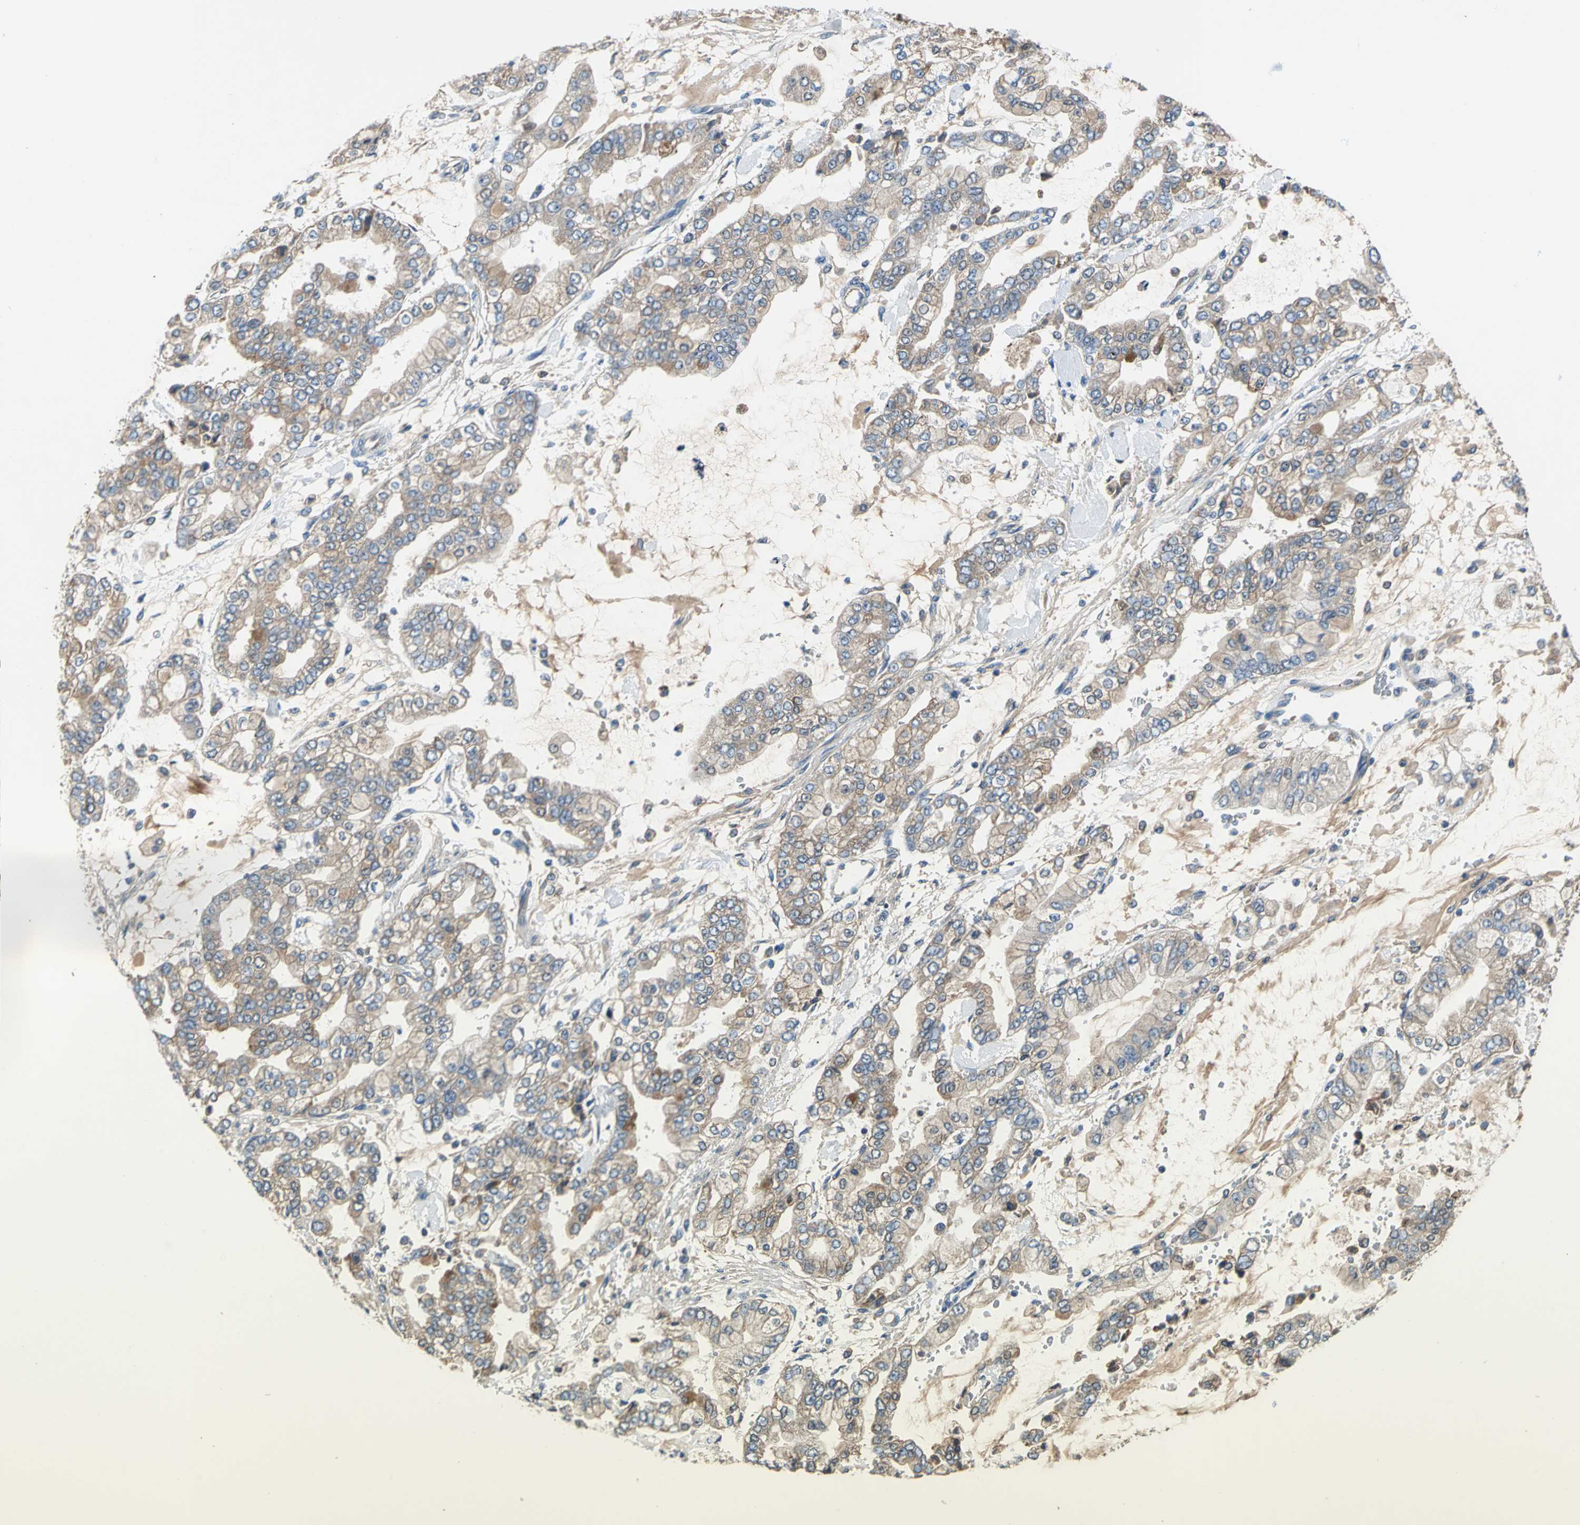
{"staining": {"intensity": "moderate", "quantity": ">75%", "location": "cytoplasmic/membranous"}, "tissue": "stomach cancer", "cell_type": "Tumor cells", "image_type": "cancer", "snomed": [{"axis": "morphology", "description": "Normal tissue, NOS"}, {"axis": "morphology", "description": "Adenocarcinoma, NOS"}, {"axis": "topography", "description": "Stomach, upper"}, {"axis": "topography", "description": "Stomach"}], "caption": "This histopathology image exhibits immunohistochemistry staining of human stomach adenocarcinoma, with medium moderate cytoplasmic/membranous positivity in about >75% of tumor cells.", "gene": "HEPH", "patient": {"sex": "male", "age": 76}}